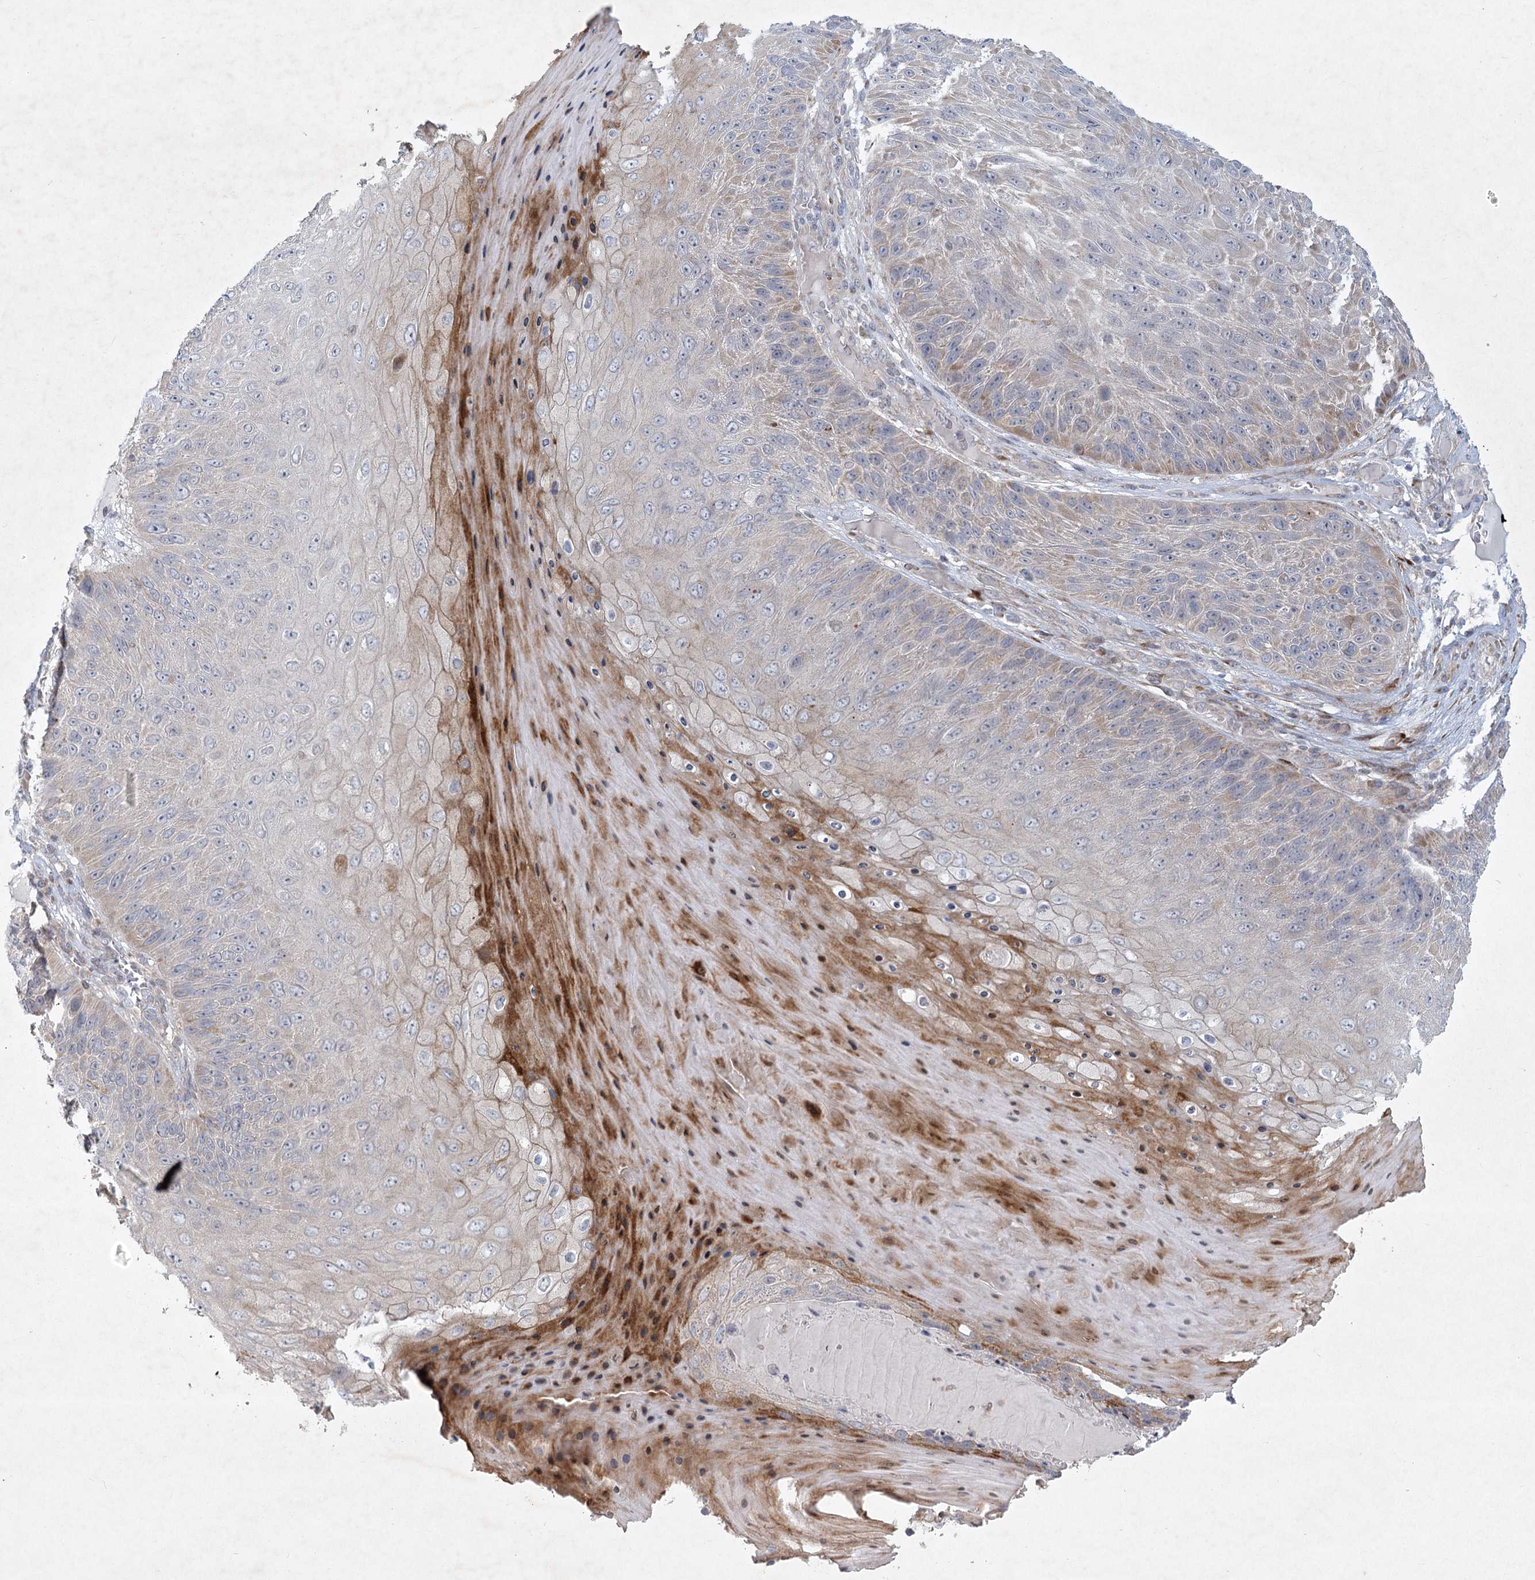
{"staining": {"intensity": "weak", "quantity": "25%-75%", "location": "cytoplasmic/membranous"}, "tissue": "skin cancer", "cell_type": "Tumor cells", "image_type": "cancer", "snomed": [{"axis": "morphology", "description": "Squamous cell carcinoma, NOS"}, {"axis": "topography", "description": "Skin"}], "caption": "A histopathology image of human skin cancer stained for a protein demonstrates weak cytoplasmic/membranous brown staining in tumor cells.", "gene": "FAM110C", "patient": {"sex": "female", "age": 88}}